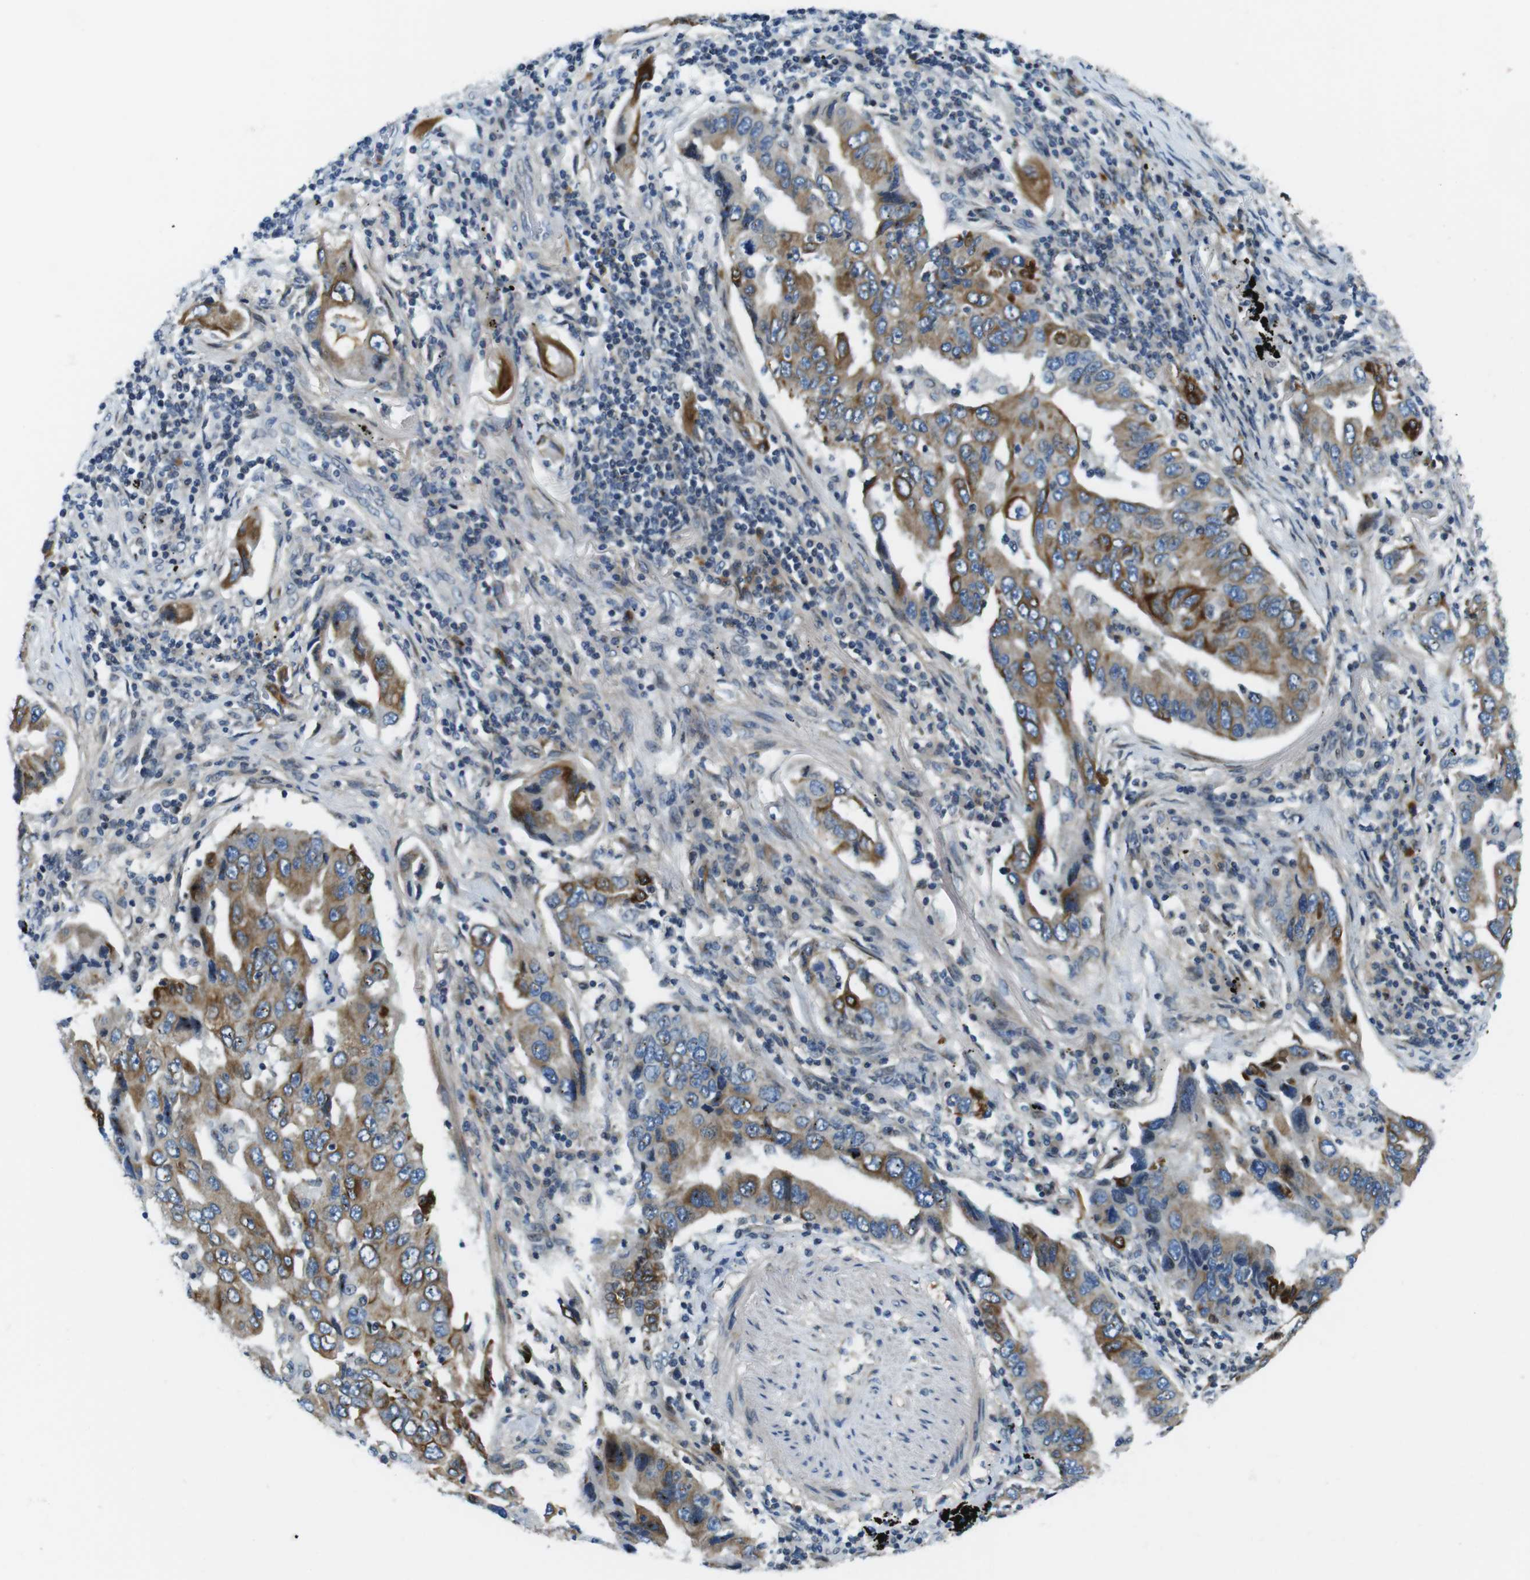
{"staining": {"intensity": "moderate", "quantity": ">75%", "location": "cytoplasmic/membranous"}, "tissue": "lung cancer", "cell_type": "Tumor cells", "image_type": "cancer", "snomed": [{"axis": "morphology", "description": "Adenocarcinoma, NOS"}, {"axis": "topography", "description": "Lung"}], "caption": "Adenocarcinoma (lung) stained for a protein reveals moderate cytoplasmic/membranous positivity in tumor cells. The staining was performed using DAB, with brown indicating positive protein expression. Nuclei are stained blue with hematoxylin.", "gene": "ZDHHC3", "patient": {"sex": "female", "age": 65}}